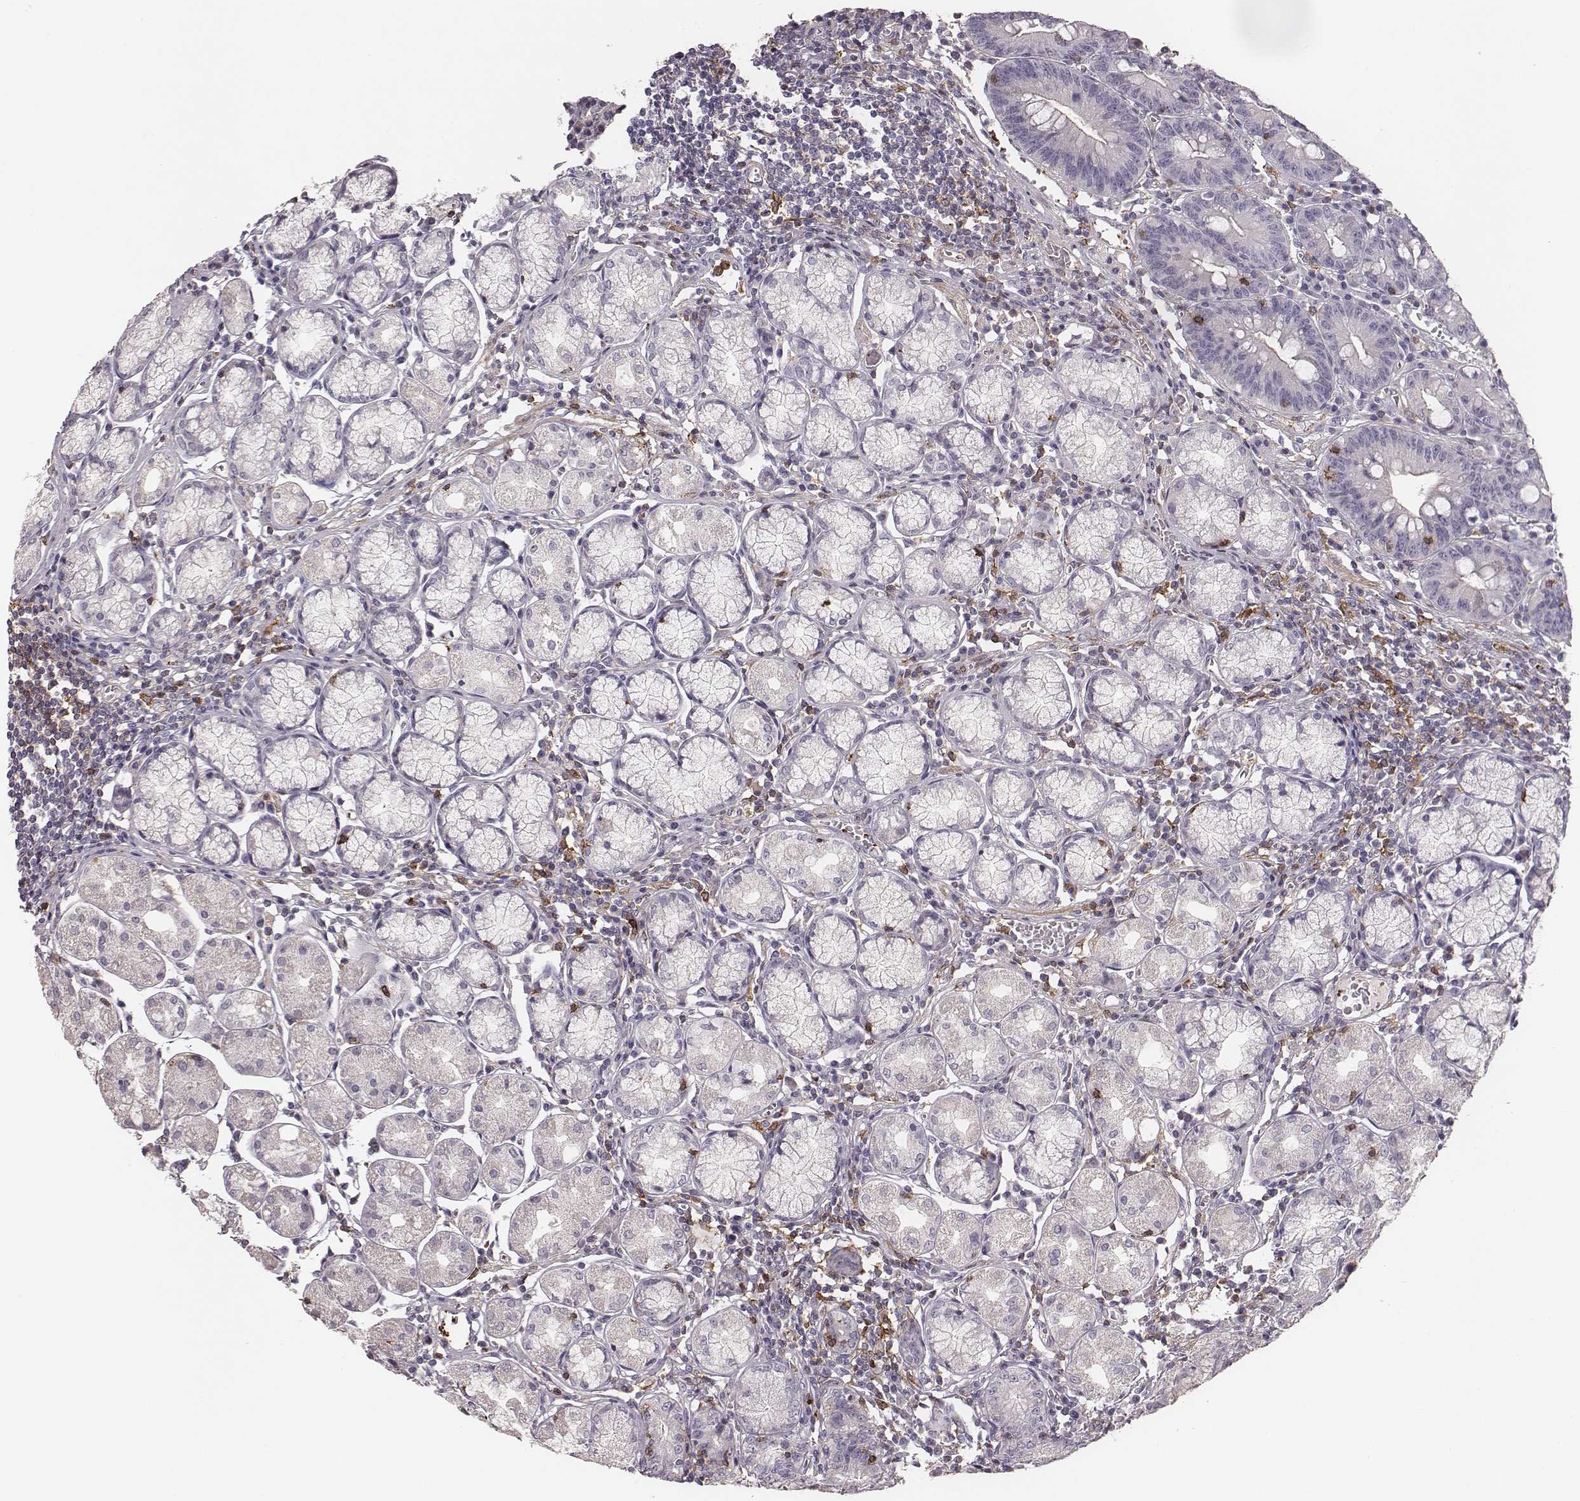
{"staining": {"intensity": "negative", "quantity": "none", "location": "none"}, "tissue": "stomach", "cell_type": "Glandular cells", "image_type": "normal", "snomed": [{"axis": "morphology", "description": "Normal tissue, NOS"}, {"axis": "topography", "description": "Stomach"}], "caption": "Glandular cells show no significant protein positivity in benign stomach. Nuclei are stained in blue.", "gene": "ZYX", "patient": {"sex": "male", "age": 55}}